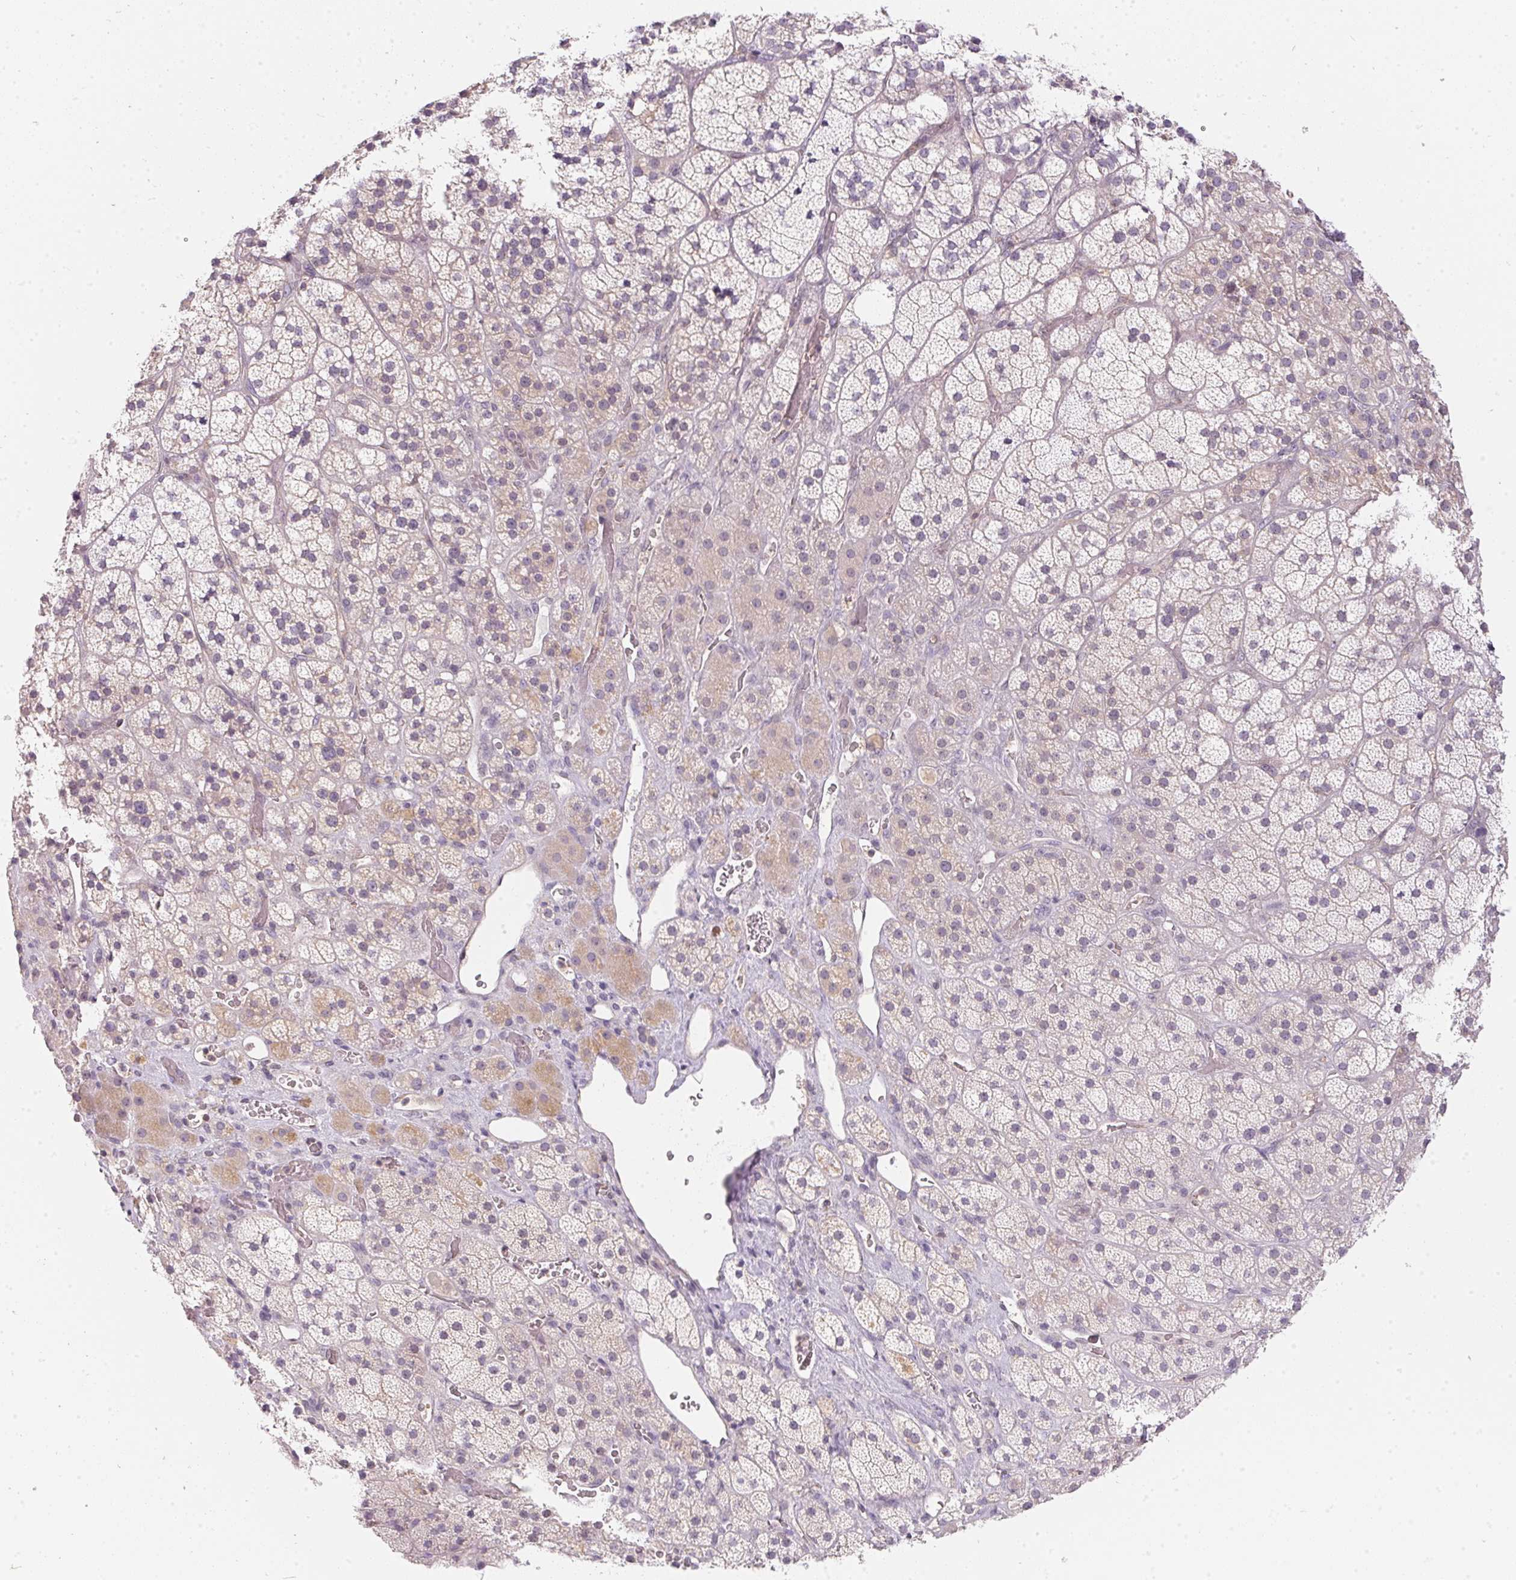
{"staining": {"intensity": "weak", "quantity": "<25%", "location": "cytoplasmic/membranous"}, "tissue": "adrenal gland", "cell_type": "Glandular cells", "image_type": "normal", "snomed": [{"axis": "morphology", "description": "Normal tissue, NOS"}, {"axis": "topography", "description": "Adrenal gland"}], "caption": "Human adrenal gland stained for a protein using immunohistochemistry exhibits no positivity in glandular cells.", "gene": "BLMH", "patient": {"sex": "male", "age": 57}}